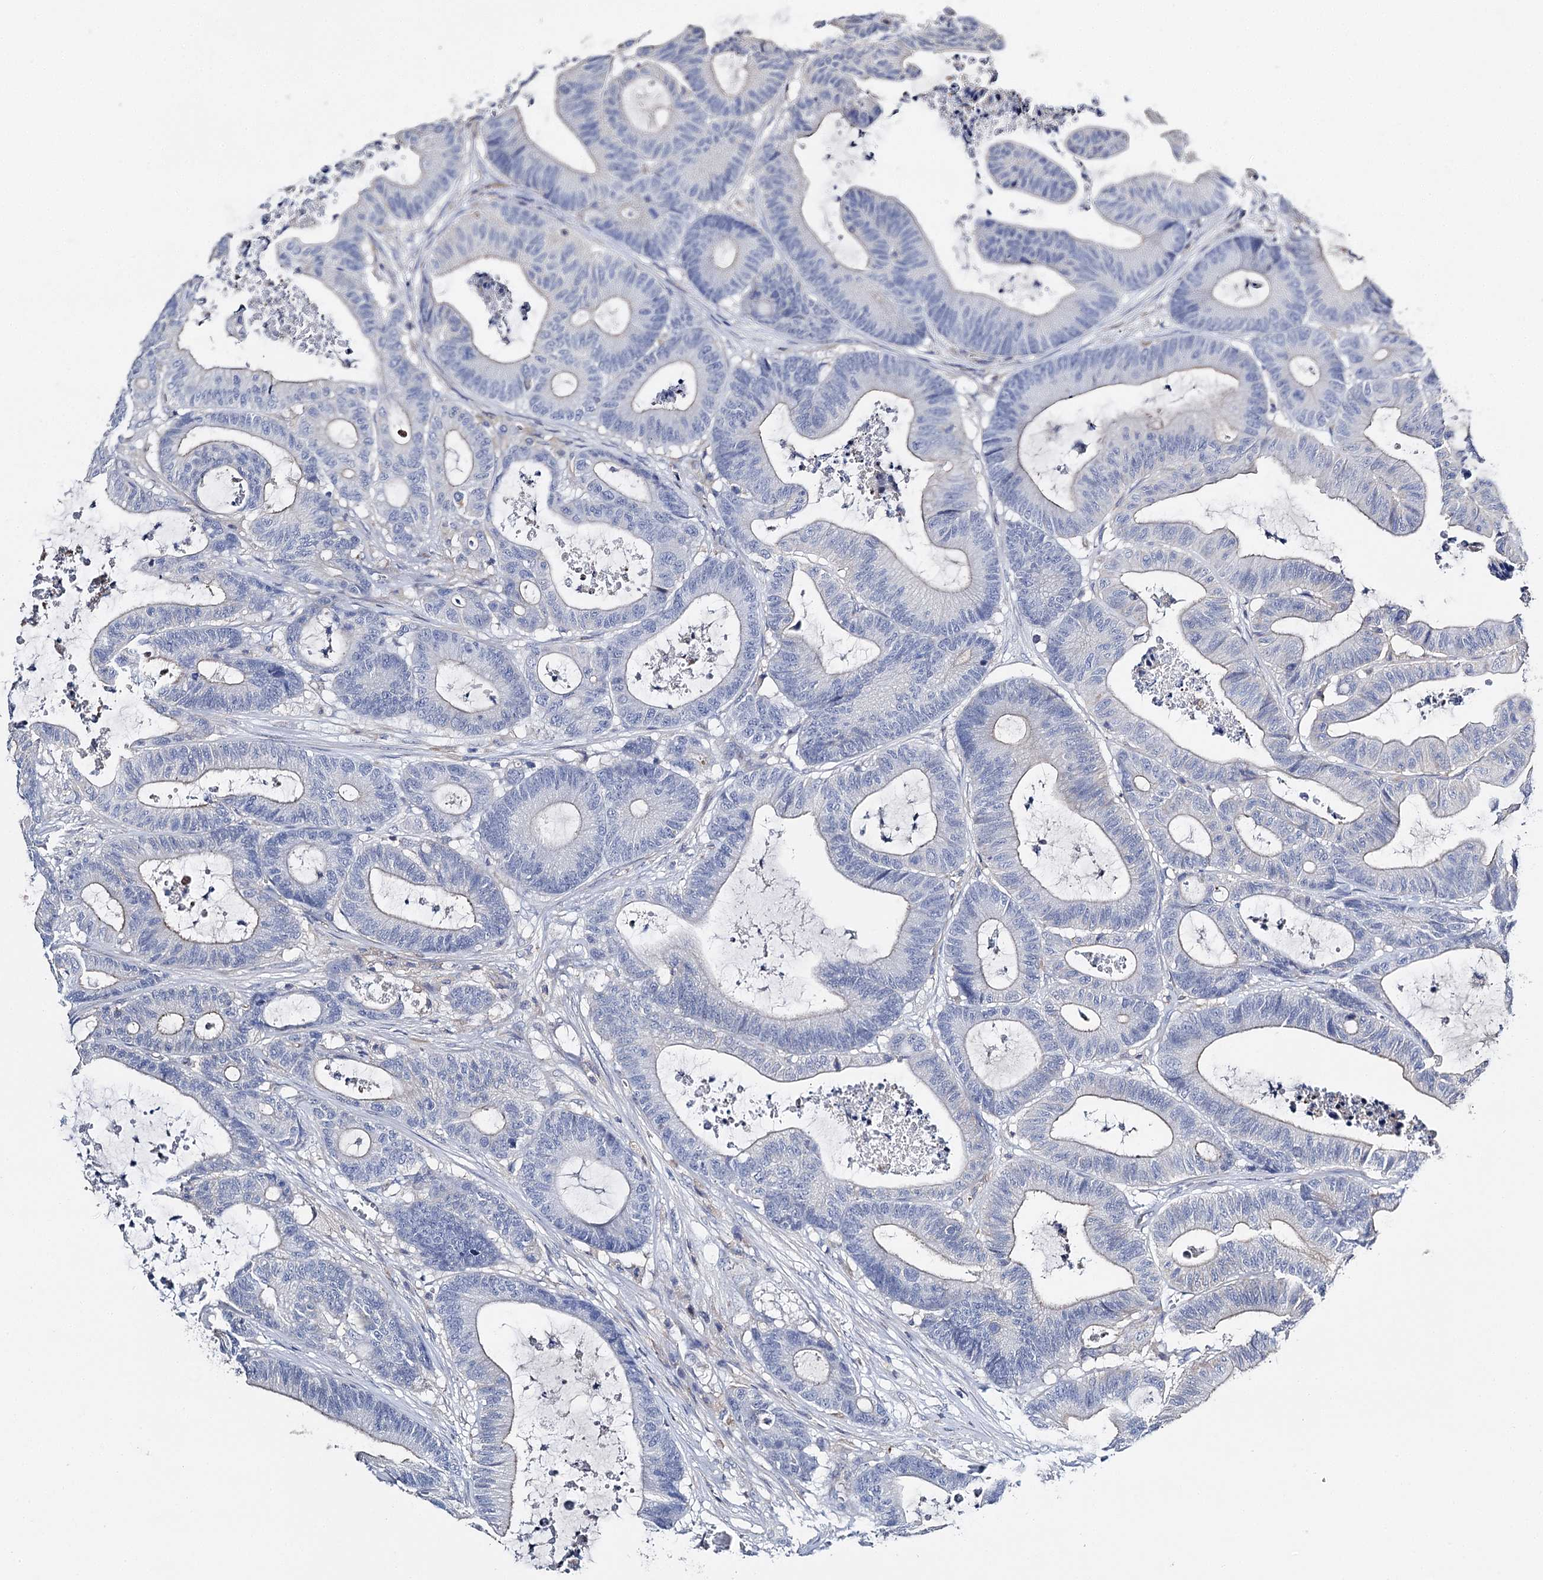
{"staining": {"intensity": "negative", "quantity": "none", "location": "none"}, "tissue": "colorectal cancer", "cell_type": "Tumor cells", "image_type": "cancer", "snomed": [{"axis": "morphology", "description": "Adenocarcinoma, NOS"}, {"axis": "topography", "description": "Colon"}], "caption": "Colorectal adenocarcinoma stained for a protein using IHC reveals no positivity tumor cells.", "gene": "EPYC", "patient": {"sex": "female", "age": 84}}